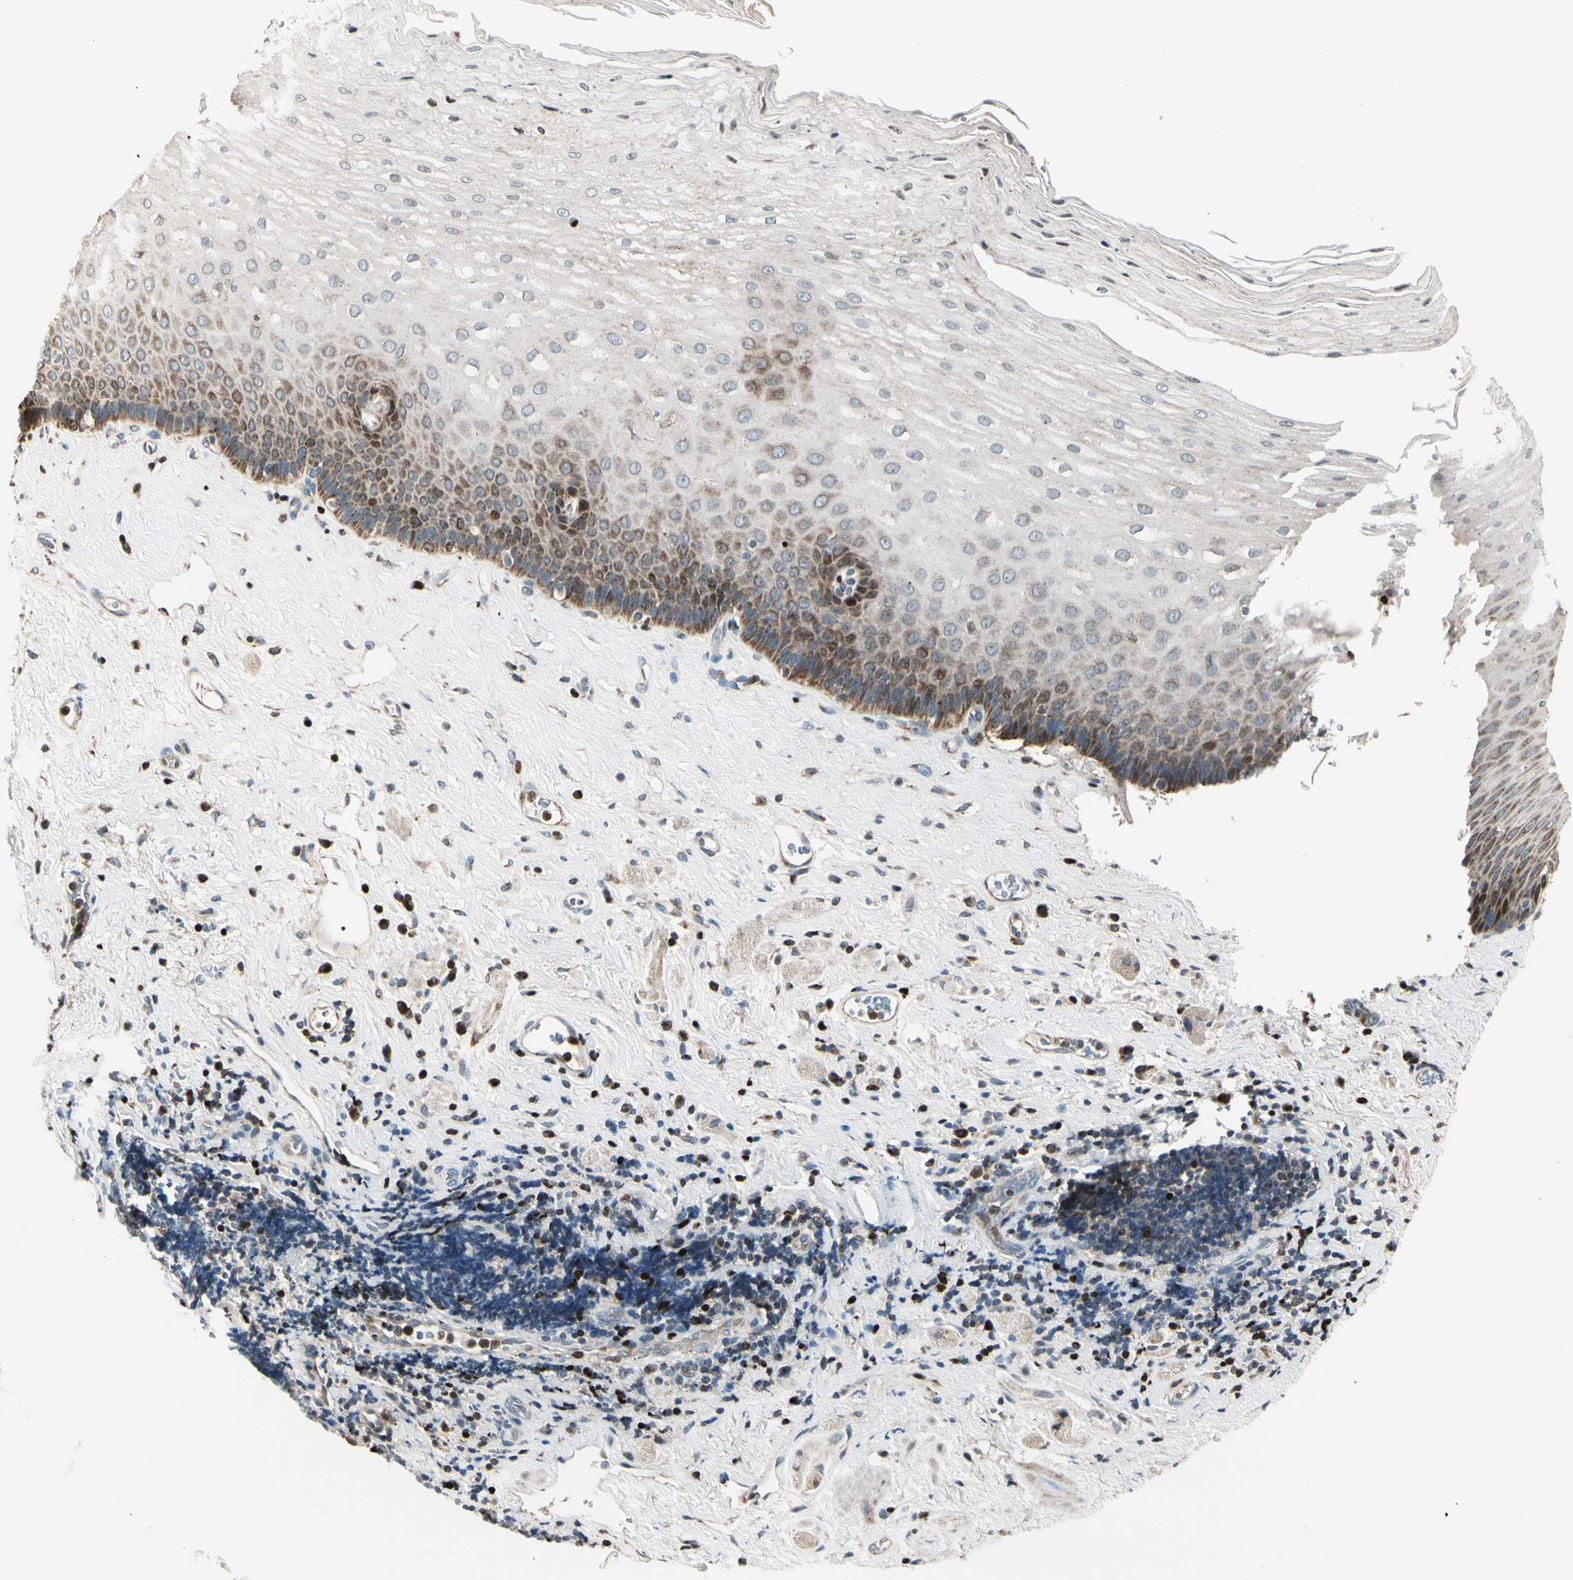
{"staining": {"intensity": "strong", "quantity": "25%-75%", "location": "cytoplasmic/membranous"}, "tissue": "esophagus", "cell_type": "Squamous epithelial cells", "image_type": "normal", "snomed": [{"axis": "morphology", "description": "Normal tissue, NOS"}, {"axis": "topography", "description": "Esophagus"}], "caption": "Squamous epithelial cells reveal high levels of strong cytoplasmic/membranous staining in about 25%-75% of cells in unremarkable esophagus. Using DAB (3,3'-diaminobenzidine) (brown) and hematoxylin (blue) stains, captured at high magnification using brightfield microscopy.", "gene": "IP6K2", "patient": {"sex": "male", "age": 62}}